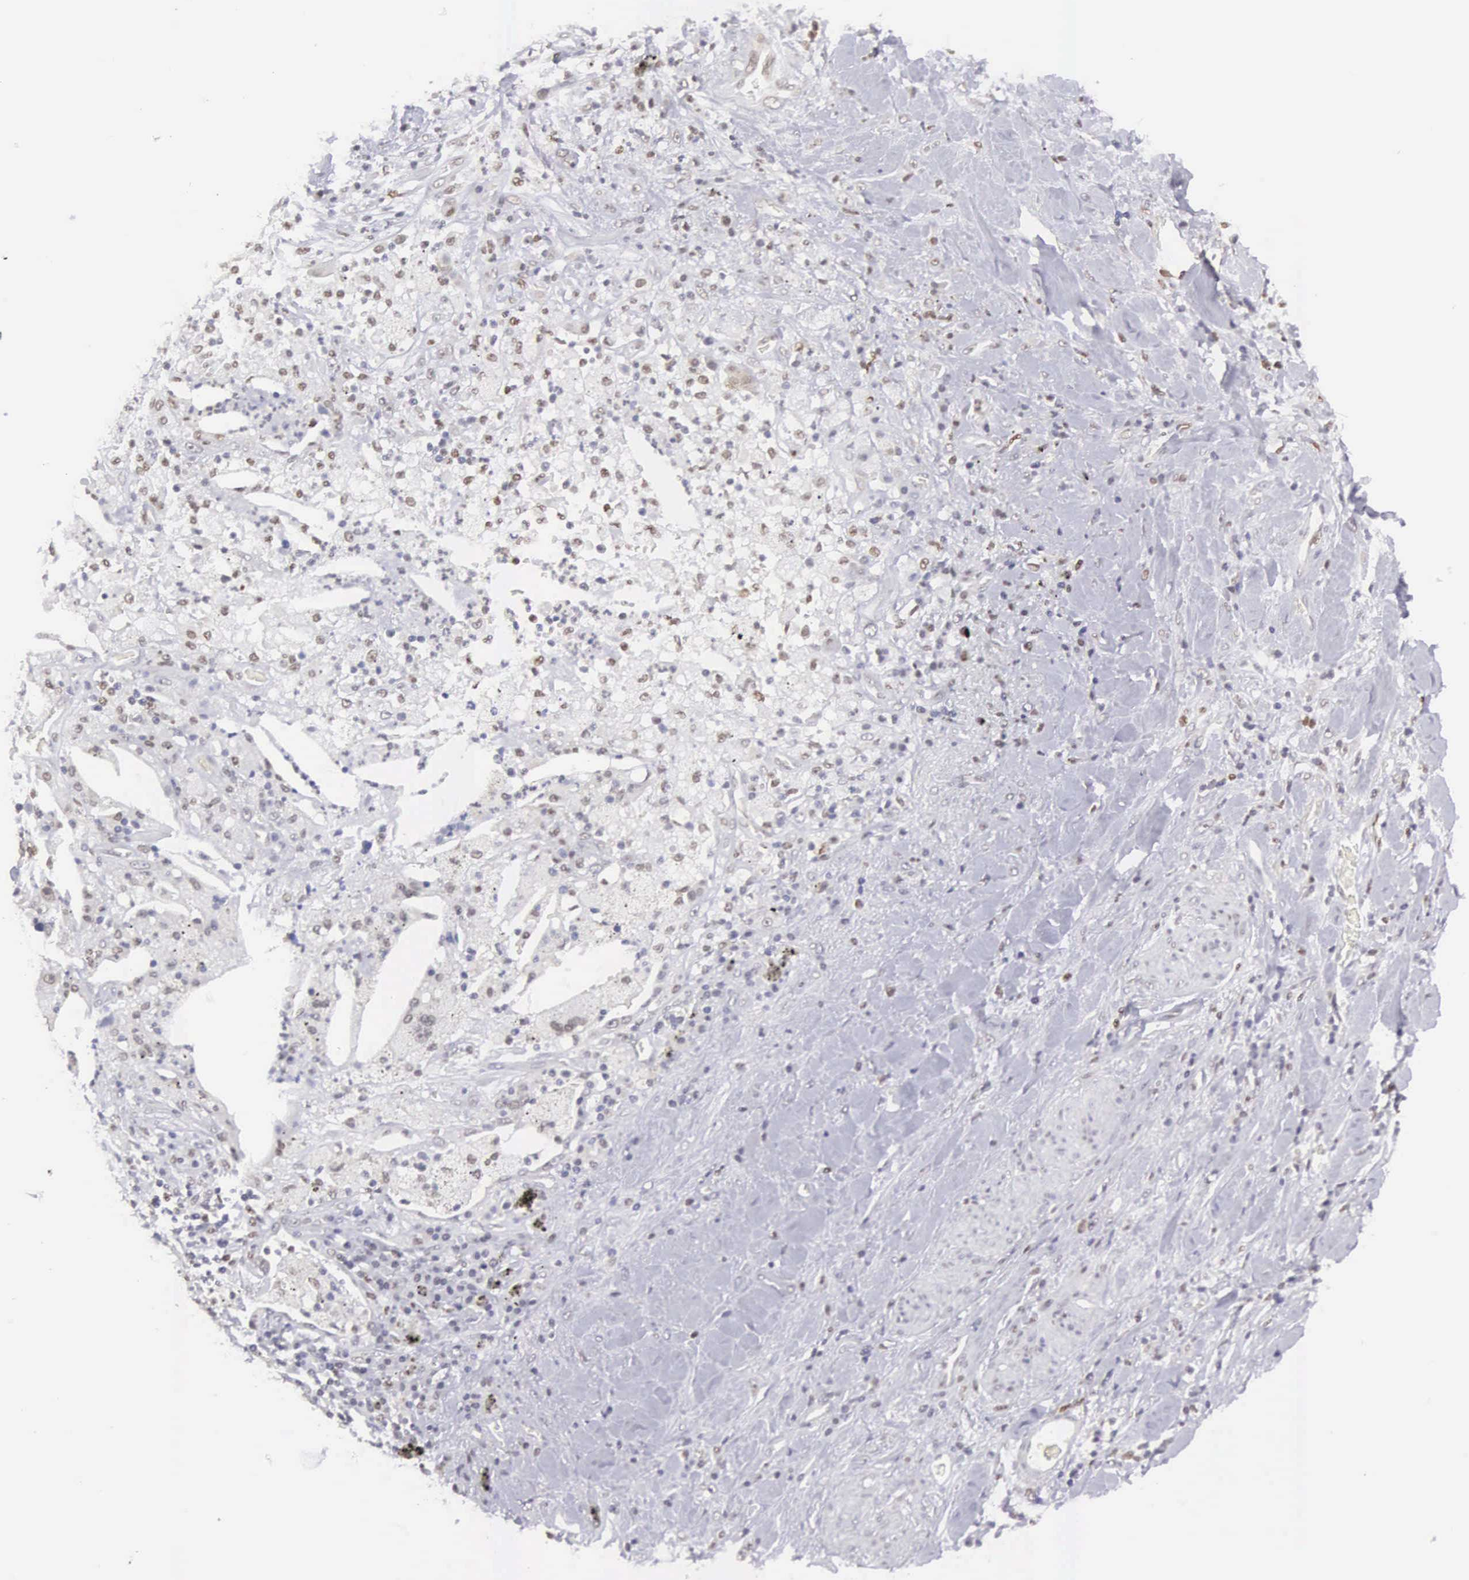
{"staining": {"intensity": "weak", "quantity": "25%-75%", "location": "nuclear"}, "tissue": "lung cancer", "cell_type": "Tumor cells", "image_type": "cancer", "snomed": [{"axis": "morphology", "description": "Squamous cell carcinoma, NOS"}, {"axis": "topography", "description": "Lung"}], "caption": "A micrograph showing weak nuclear expression in approximately 25%-75% of tumor cells in lung squamous cell carcinoma, as visualized by brown immunohistochemical staining.", "gene": "ETV6", "patient": {"sex": "male", "age": 64}}